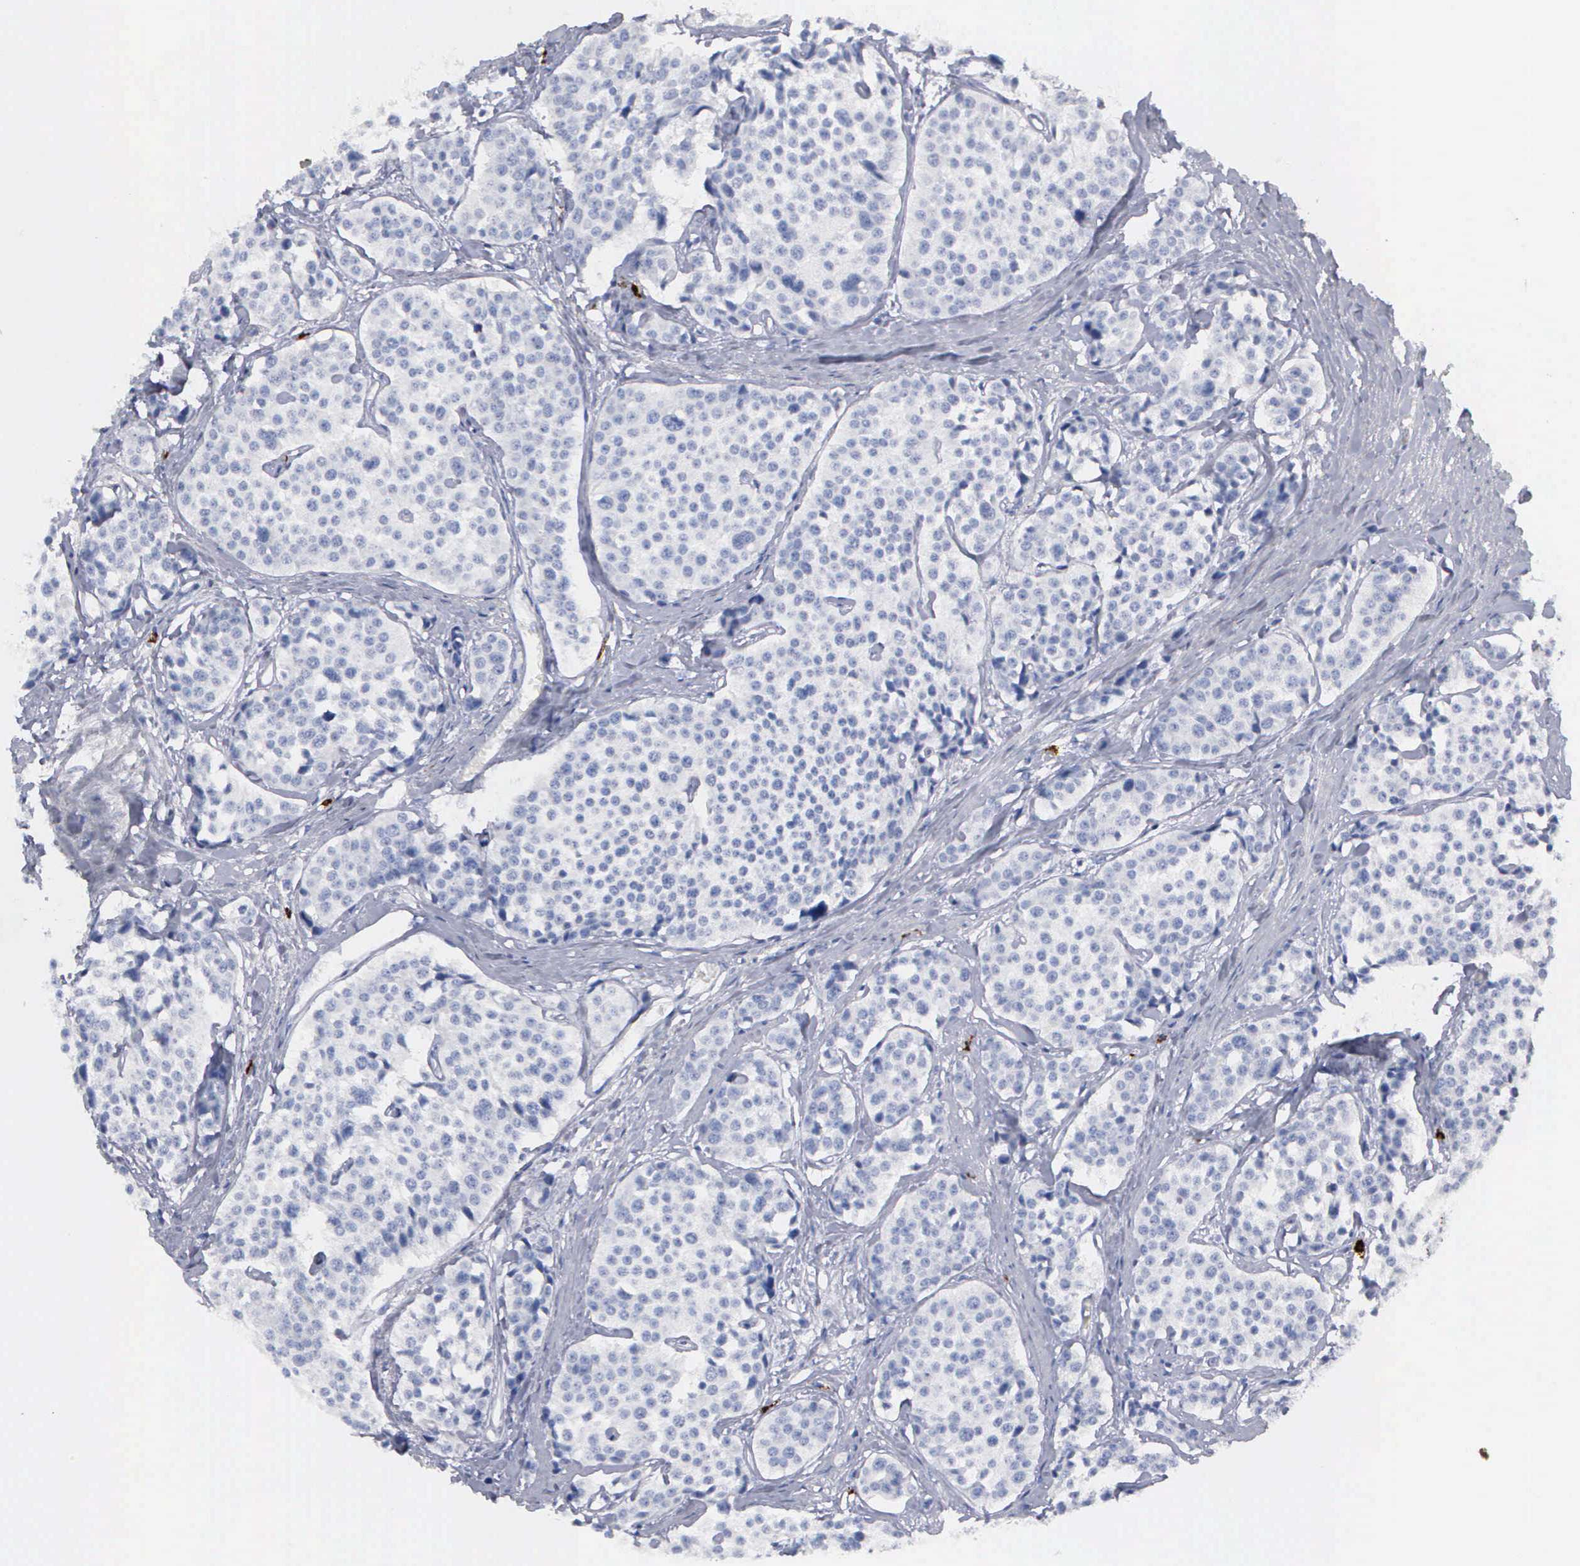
{"staining": {"intensity": "negative", "quantity": "none", "location": "none"}, "tissue": "carcinoid", "cell_type": "Tumor cells", "image_type": "cancer", "snomed": [{"axis": "morphology", "description": "Carcinoid, malignant, NOS"}, {"axis": "topography", "description": "Small intestine"}], "caption": "Micrograph shows no protein staining in tumor cells of malignant carcinoid tissue. (IHC, brightfield microscopy, high magnification).", "gene": "CTSG", "patient": {"sex": "male", "age": 60}}